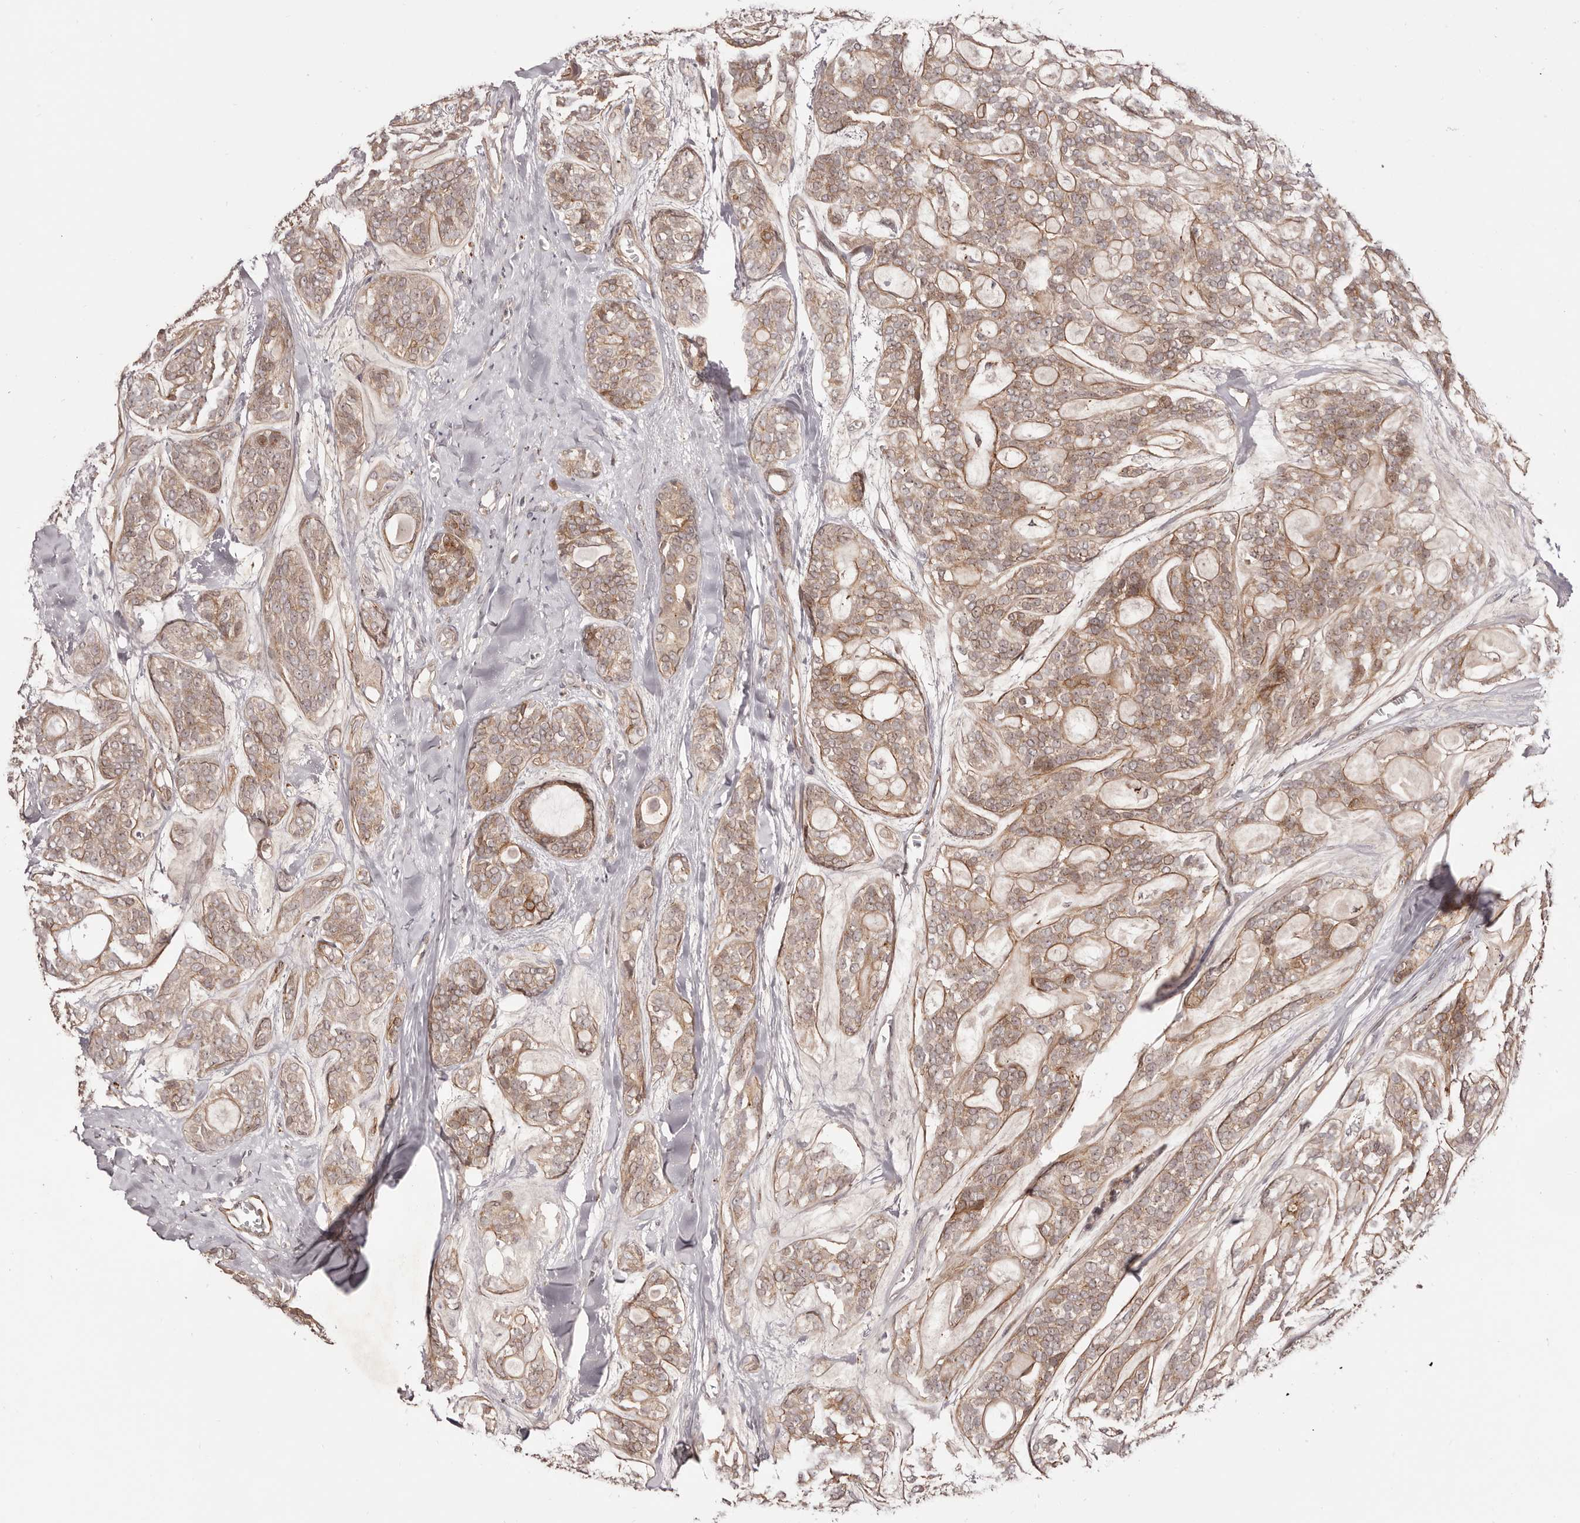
{"staining": {"intensity": "moderate", "quantity": ">75%", "location": "cytoplasmic/membranous"}, "tissue": "head and neck cancer", "cell_type": "Tumor cells", "image_type": "cancer", "snomed": [{"axis": "morphology", "description": "Adenocarcinoma, NOS"}, {"axis": "topography", "description": "Head-Neck"}], "caption": "Immunohistochemical staining of human head and neck cancer exhibits medium levels of moderate cytoplasmic/membranous positivity in approximately >75% of tumor cells. The staining is performed using DAB (3,3'-diaminobenzidine) brown chromogen to label protein expression. The nuclei are counter-stained blue using hematoxylin.", "gene": "MICAL2", "patient": {"sex": "male", "age": 66}}